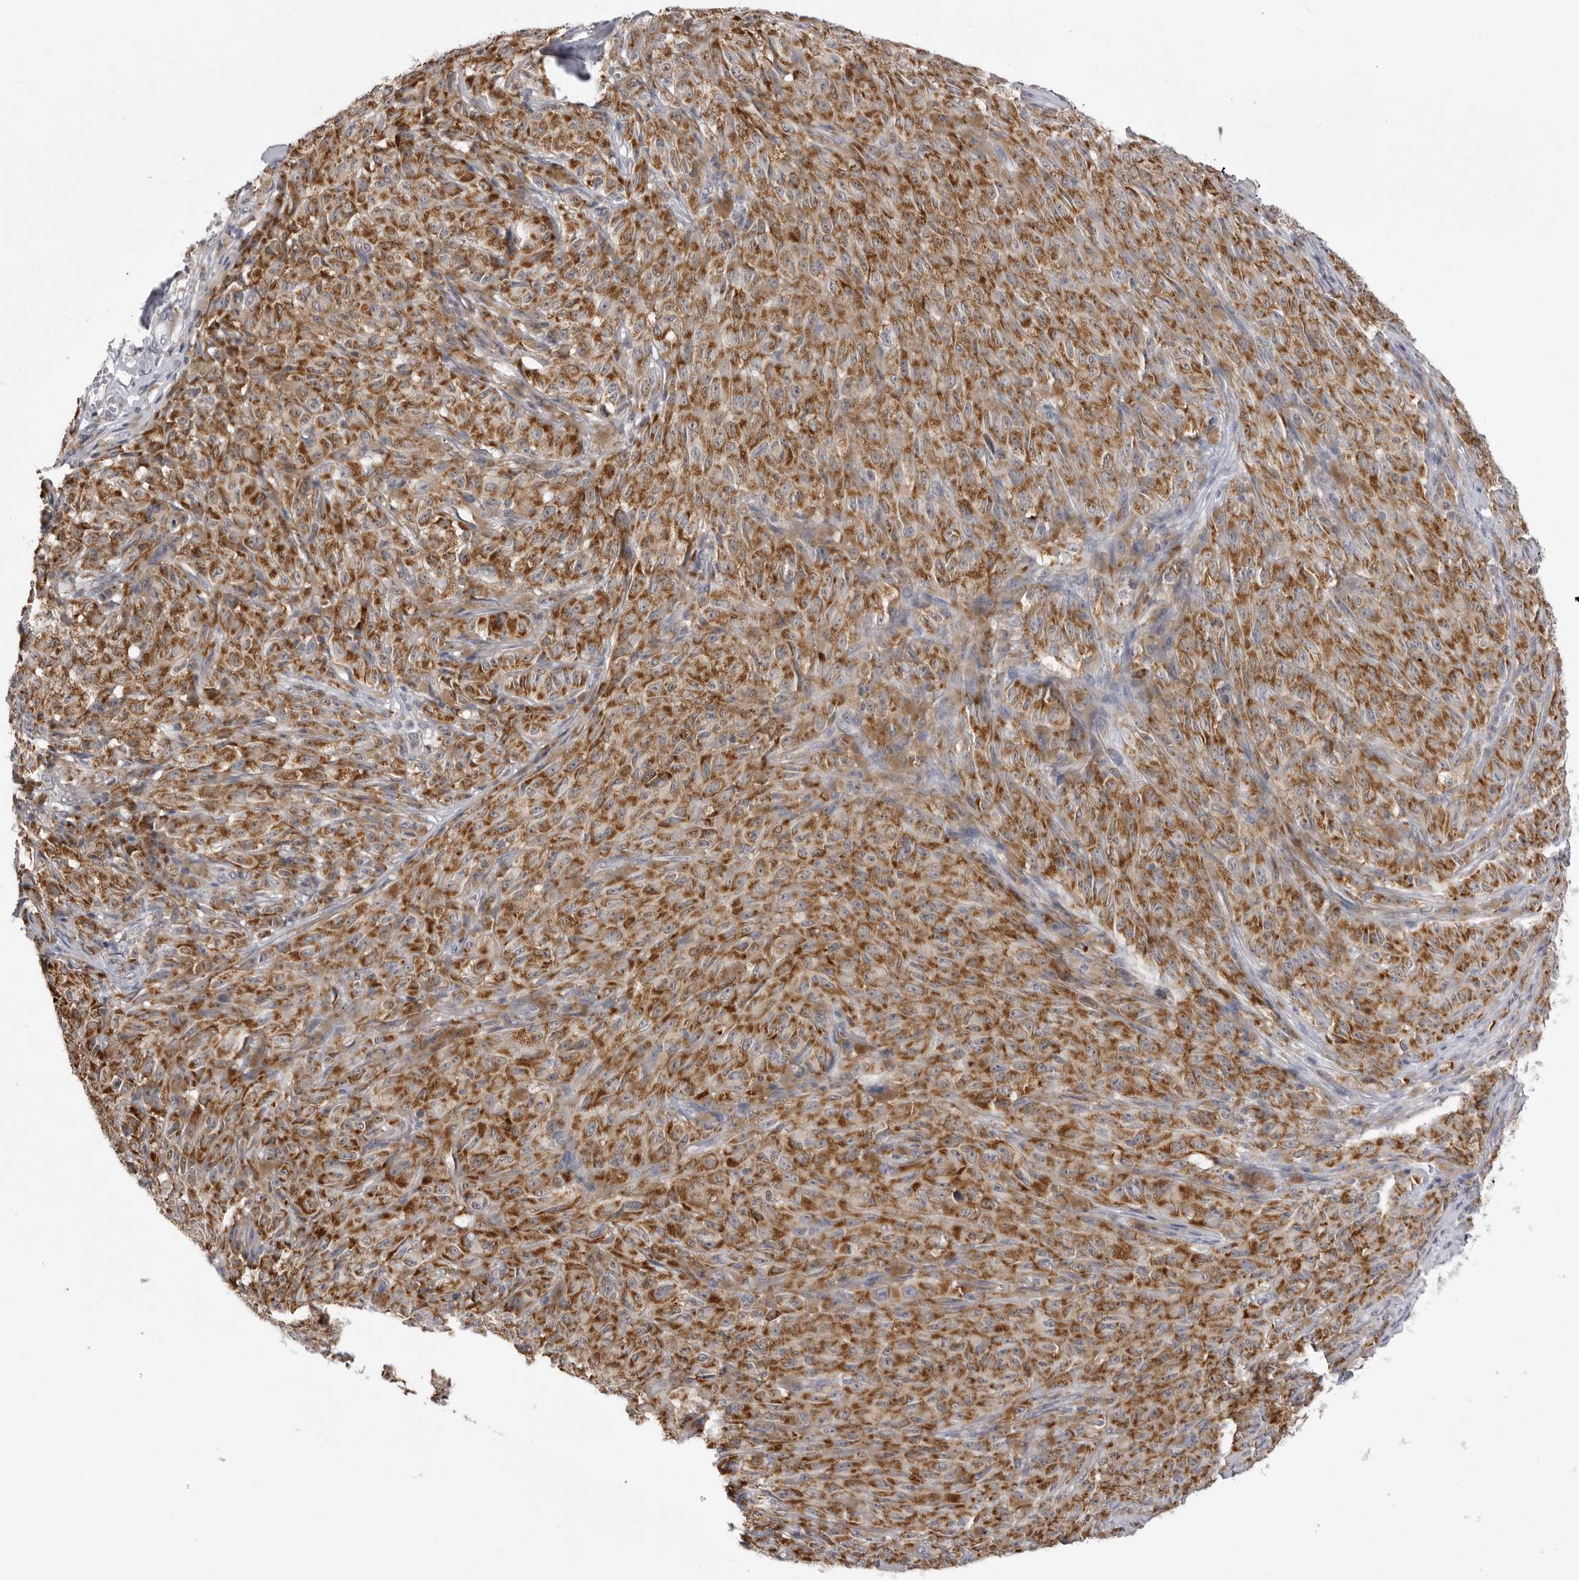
{"staining": {"intensity": "strong", "quantity": ">75%", "location": "cytoplasmic/membranous"}, "tissue": "melanoma", "cell_type": "Tumor cells", "image_type": "cancer", "snomed": [{"axis": "morphology", "description": "Malignant melanoma, NOS"}, {"axis": "topography", "description": "Skin"}], "caption": "This is an image of immunohistochemistry staining of melanoma, which shows strong positivity in the cytoplasmic/membranous of tumor cells.", "gene": "FH", "patient": {"sex": "female", "age": 82}}